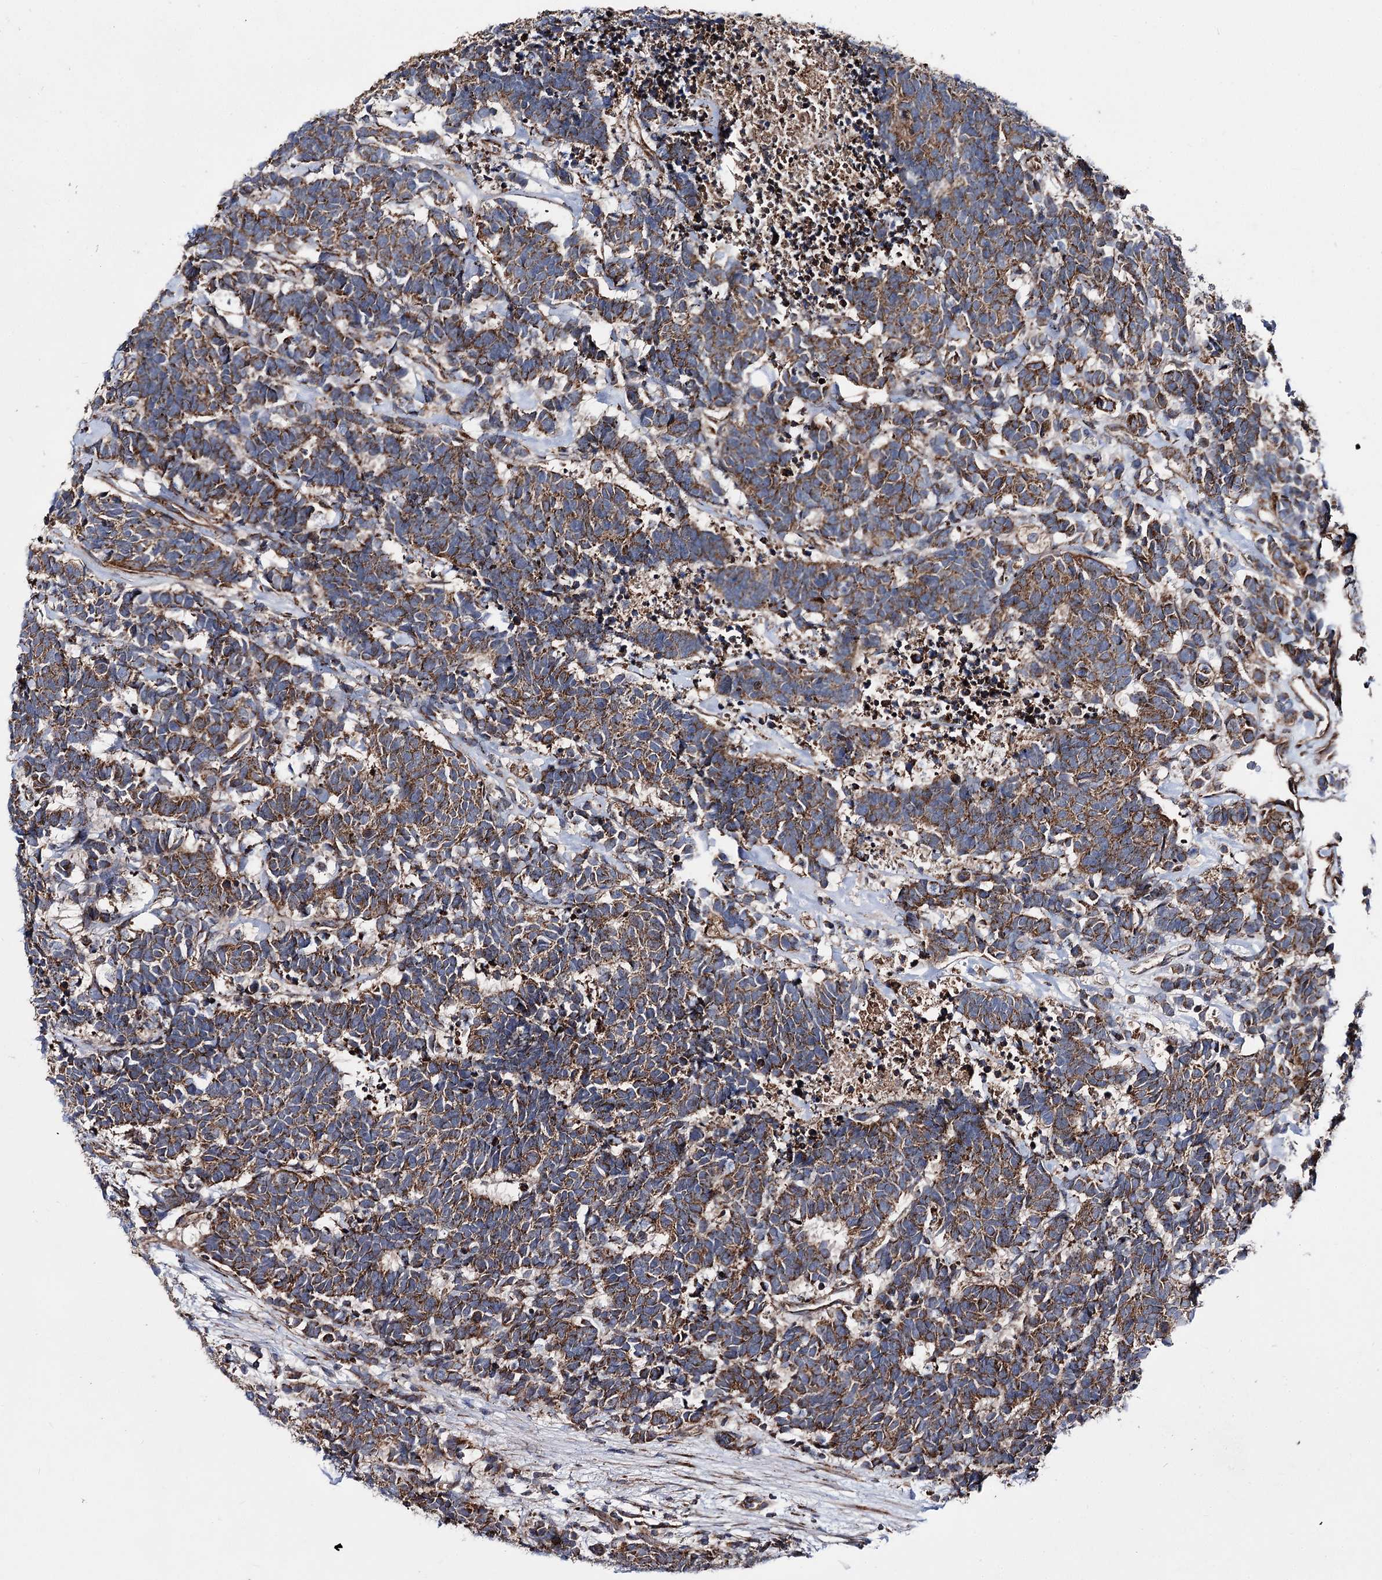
{"staining": {"intensity": "moderate", "quantity": ">75%", "location": "cytoplasmic/membranous"}, "tissue": "carcinoid", "cell_type": "Tumor cells", "image_type": "cancer", "snomed": [{"axis": "morphology", "description": "Carcinoma, NOS"}, {"axis": "morphology", "description": "Carcinoid, malignant, NOS"}, {"axis": "topography", "description": "Urinary bladder"}], "caption": "Immunohistochemical staining of carcinoid reveals medium levels of moderate cytoplasmic/membranous protein expression in about >75% of tumor cells.", "gene": "MSANTD2", "patient": {"sex": "male", "age": 57}}